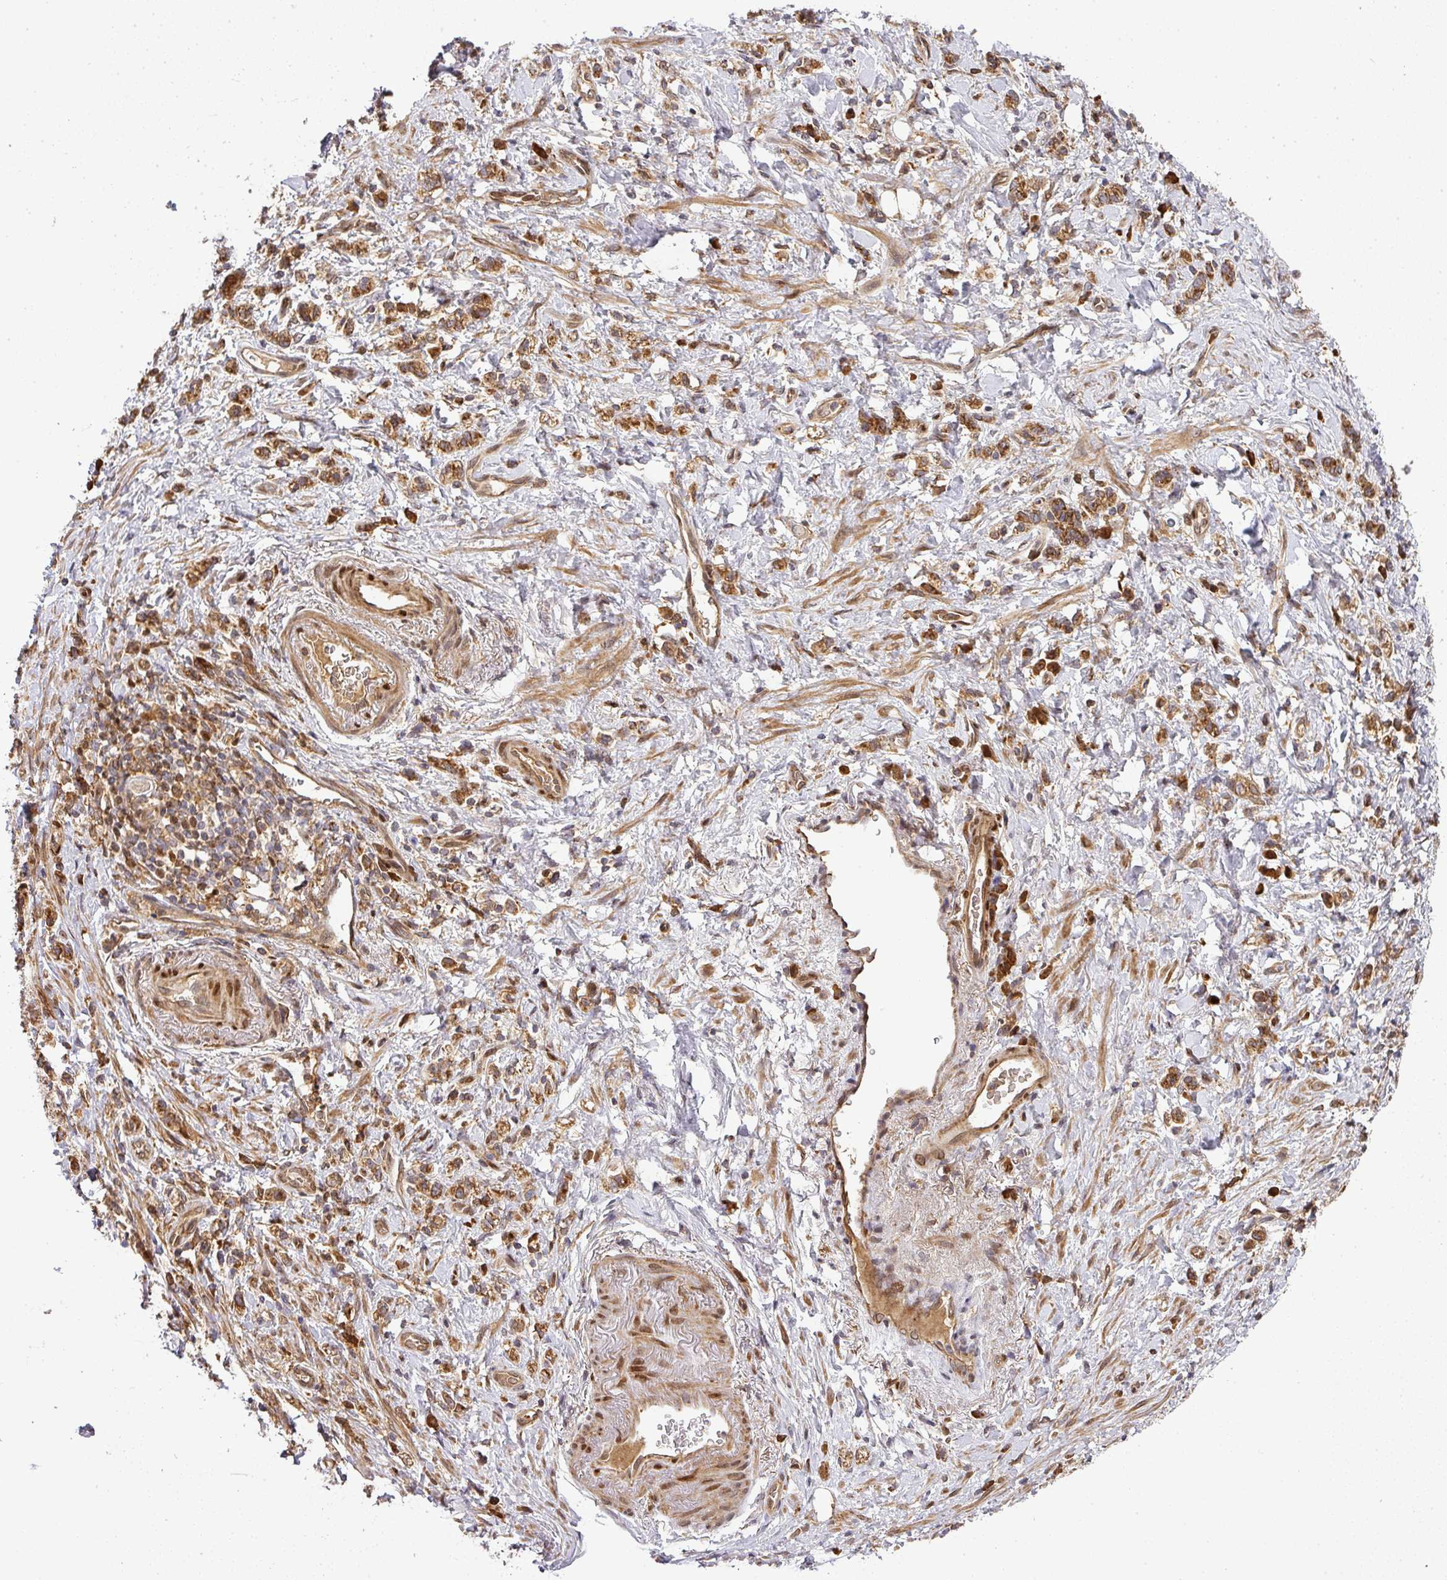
{"staining": {"intensity": "strong", "quantity": ">75%", "location": "cytoplasmic/membranous"}, "tissue": "stomach cancer", "cell_type": "Tumor cells", "image_type": "cancer", "snomed": [{"axis": "morphology", "description": "Adenocarcinoma, NOS"}, {"axis": "topography", "description": "Stomach"}], "caption": "A photomicrograph of stomach adenocarcinoma stained for a protein exhibits strong cytoplasmic/membranous brown staining in tumor cells.", "gene": "MALSU1", "patient": {"sex": "male", "age": 77}}